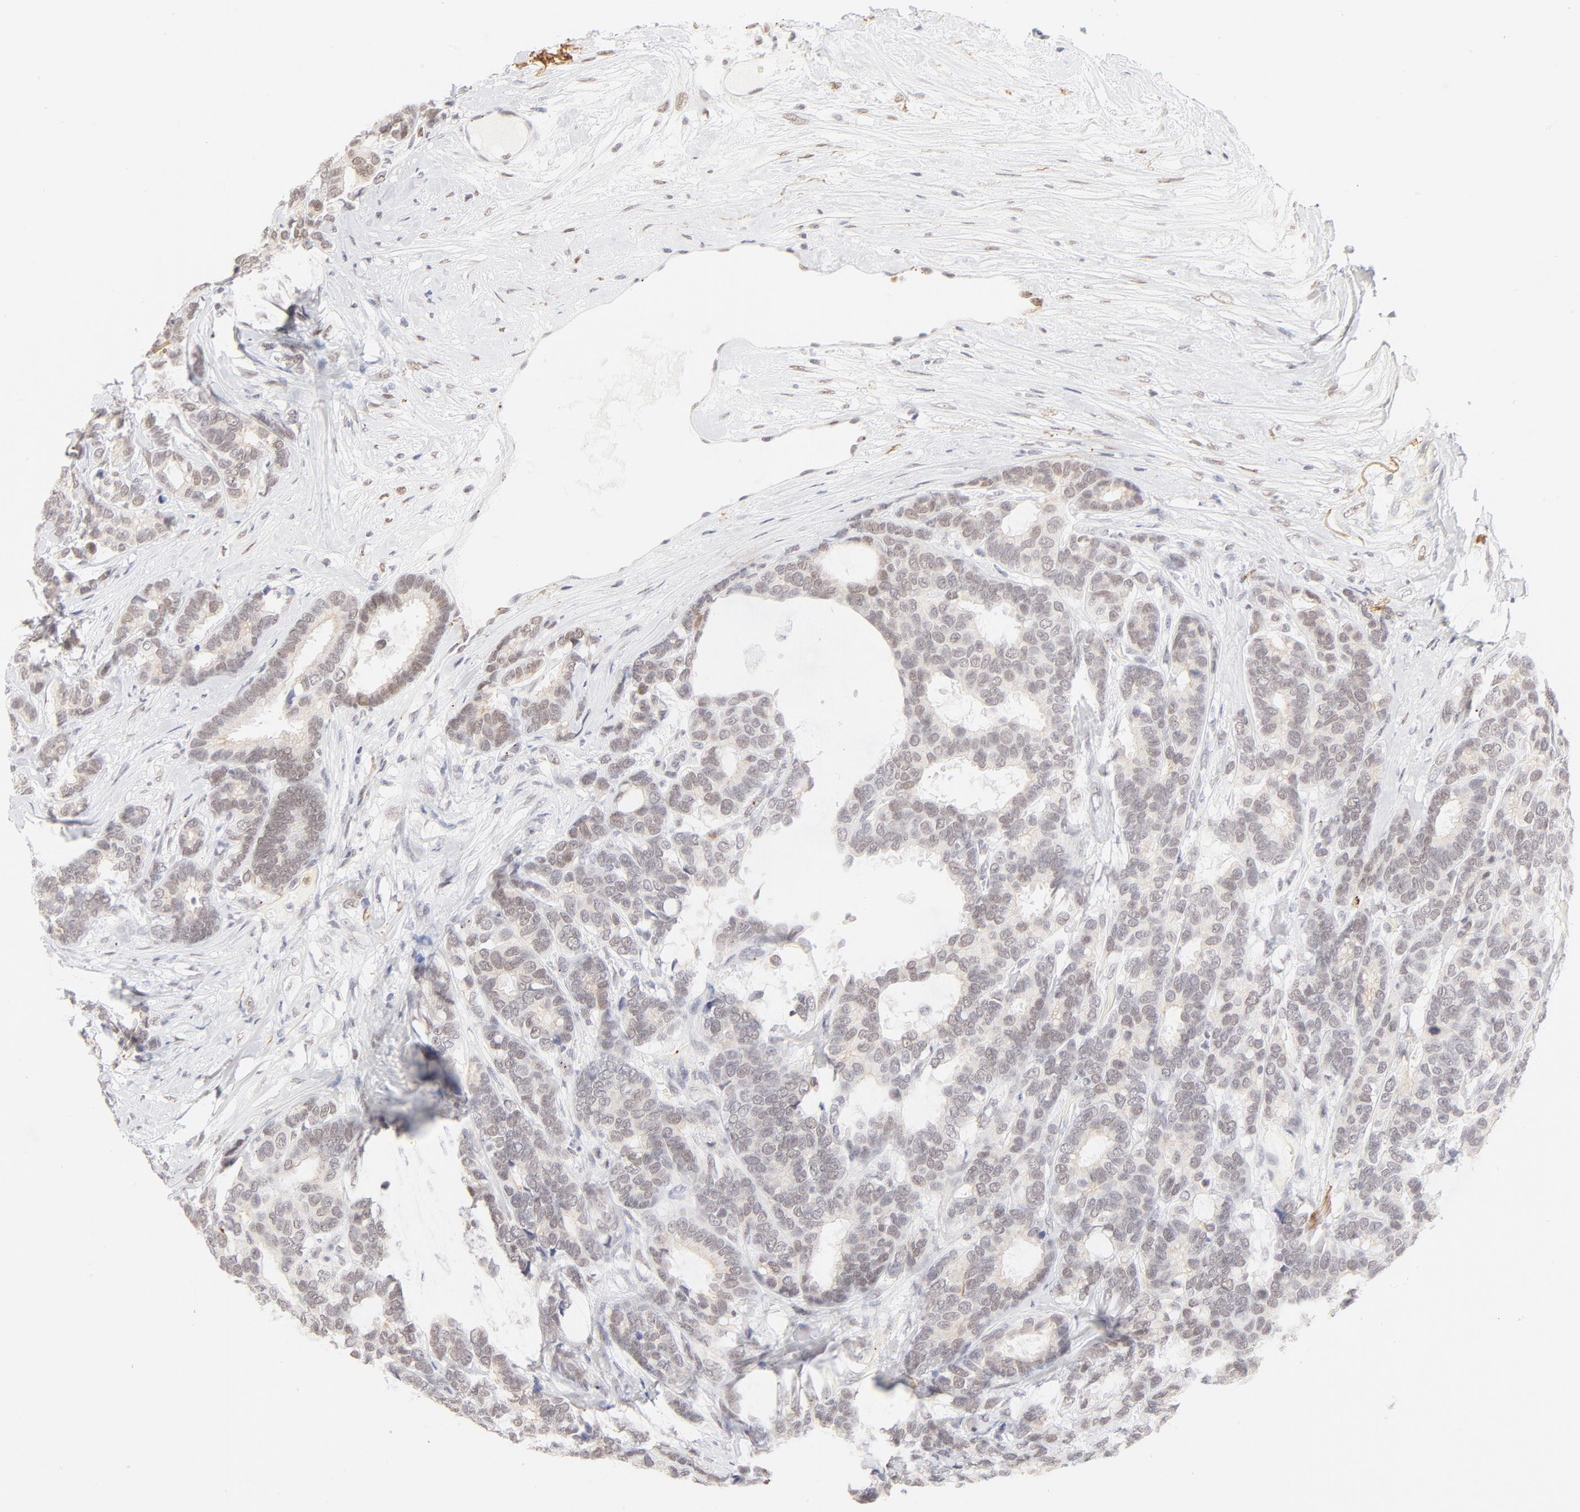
{"staining": {"intensity": "weak", "quantity": "25%-75%", "location": "nuclear"}, "tissue": "breast cancer", "cell_type": "Tumor cells", "image_type": "cancer", "snomed": [{"axis": "morphology", "description": "Duct carcinoma"}, {"axis": "topography", "description": "Breast"}], "caption": "The immunohistochemical stain highlights weak nuclear staining in tumor cells of breast cancer (infiltrating ductal carcinoma) tissue.", "gene": "PBX1", "patient": {"sex": "female", "age": 87}}